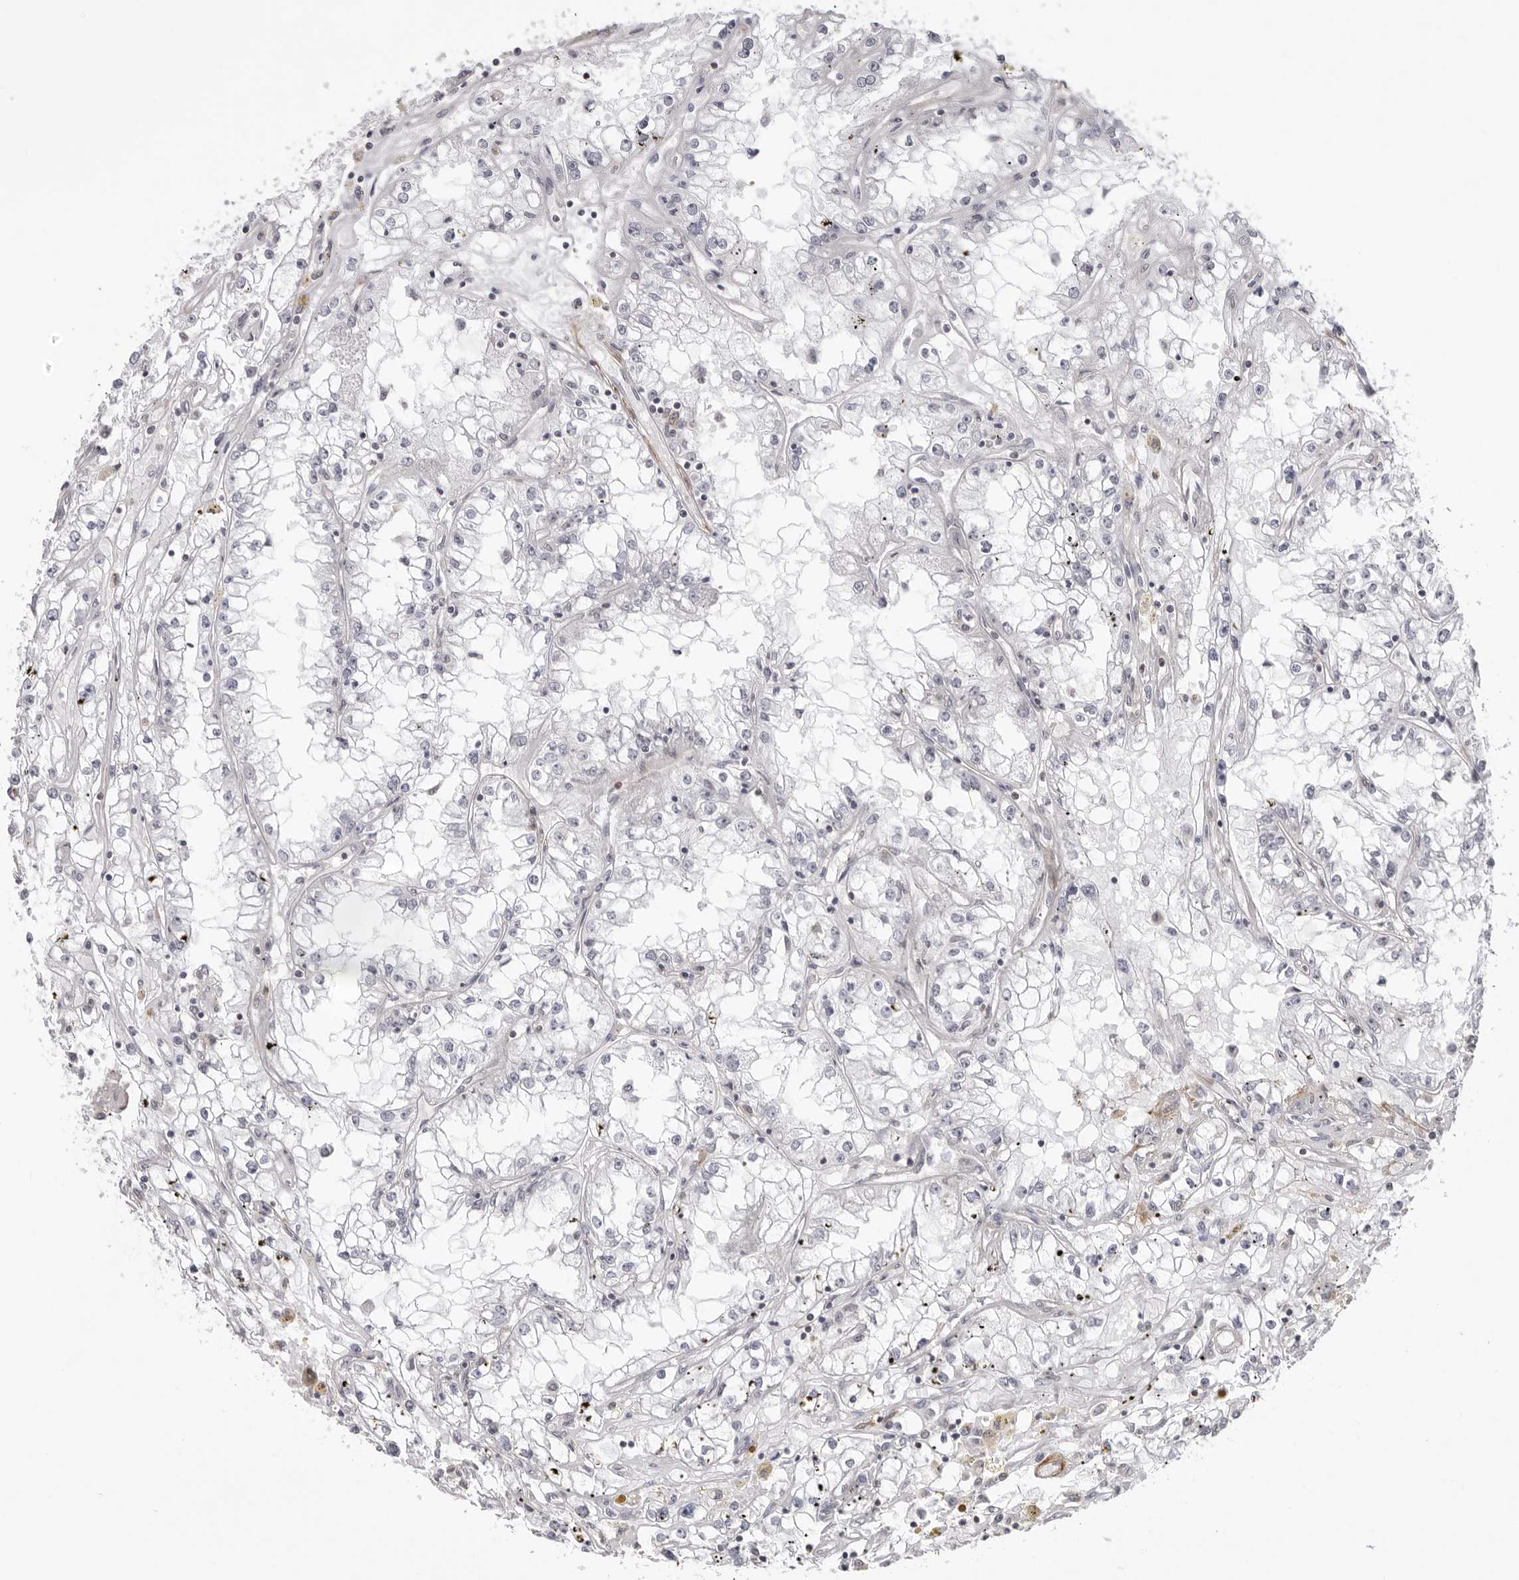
{"staining": {"intensity": "negative", "quantity": "none", "location": "none"}, "tissue": "renal cancer", "cell_type": "Tumor cells", "image_type": "cancer", "snomed": [{"axis": "morphology", "description": "Adenocarcinoma, NOS"}, {"axis": "topography", "description": "Kidney"}], "caption": "A high-resolution histopathology image shows IHC staining of adenocarcinoma (renal), which exhibits no significant expression in tumor cells.", "gene": "UNK", "patient": {"sex": "male", "age": 56}}